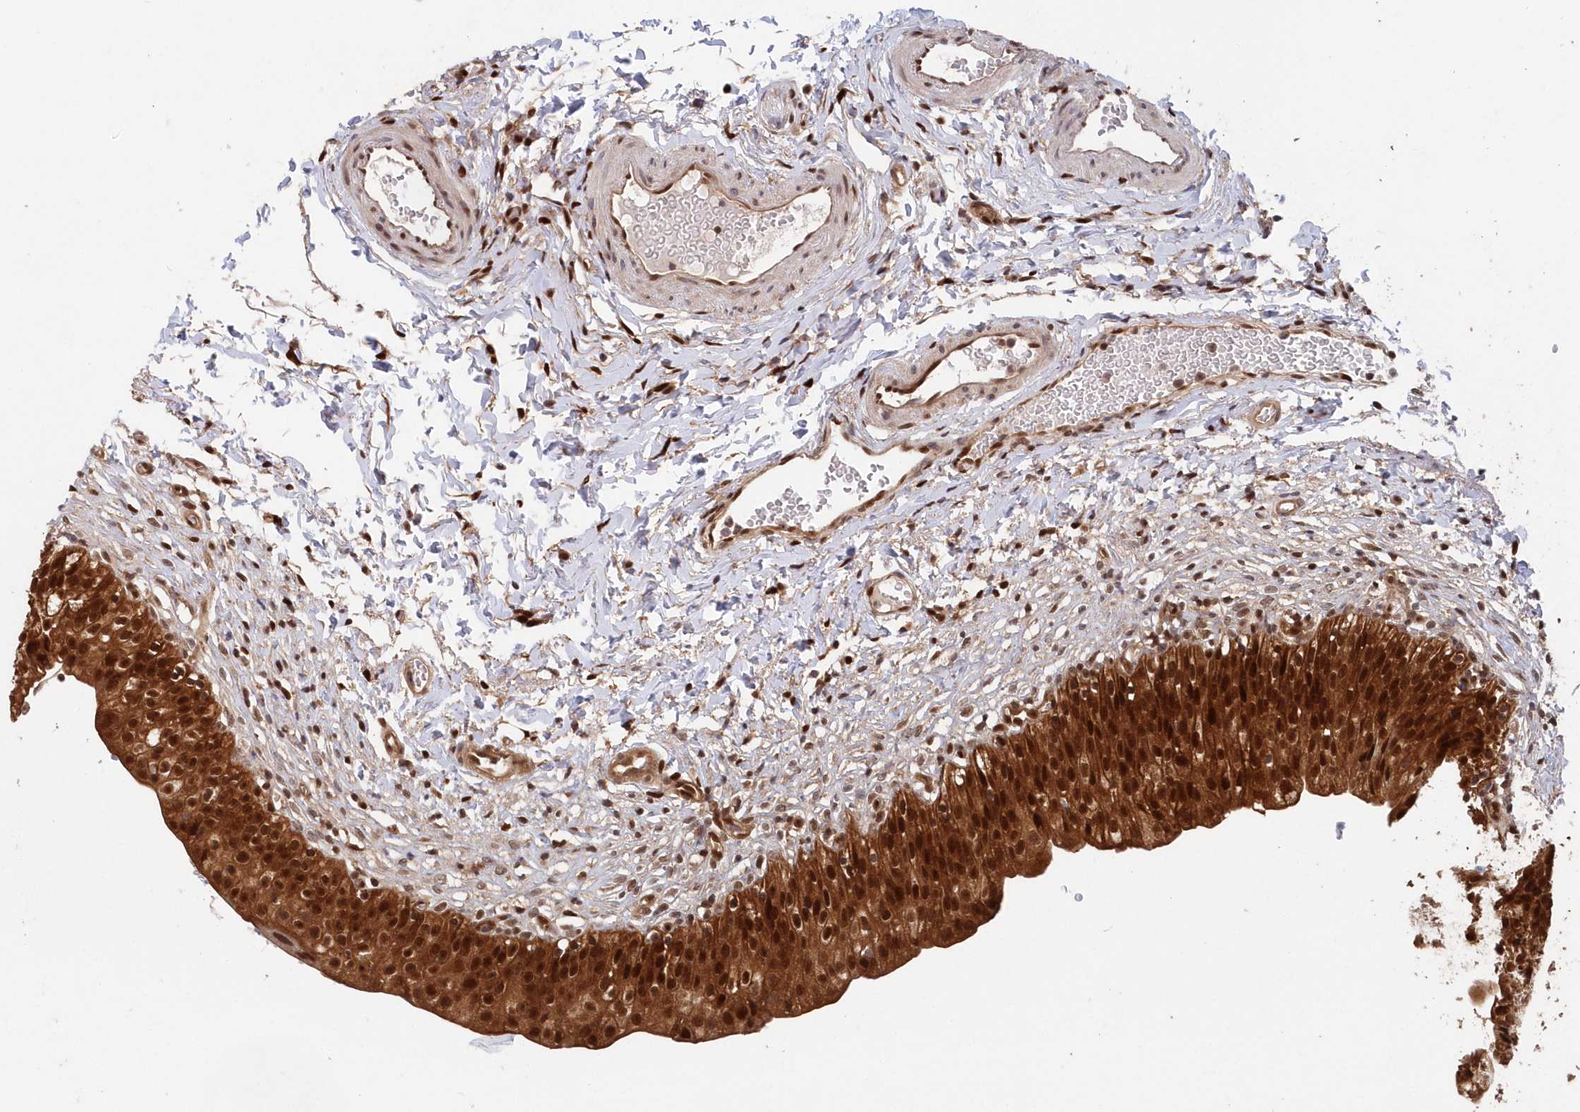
{"staining": {"intensity": "strong", "quantity": ">75%", "location": "cytoplasmic/membranous,nuclear"}, "tissue": "urinary bladder", "cell_type": "Urothelial cells", "image_type": "normal", "snomed": [{"axis": "morphology", "description": "Normal tissue, NOS"}, {"axis": "topography", "description": "Urinary bladder"}], "caption": "Immunohistochemical staining of benign urinary bladder demonstrates strong cytoplasmic/membranous,nuclear protein expression in about >75% of urothelial cells. (IHC, brightfield microscopy, high magnification).", "gene": "ABHD14B", "patient": {"sex": "male", "age": 55}}